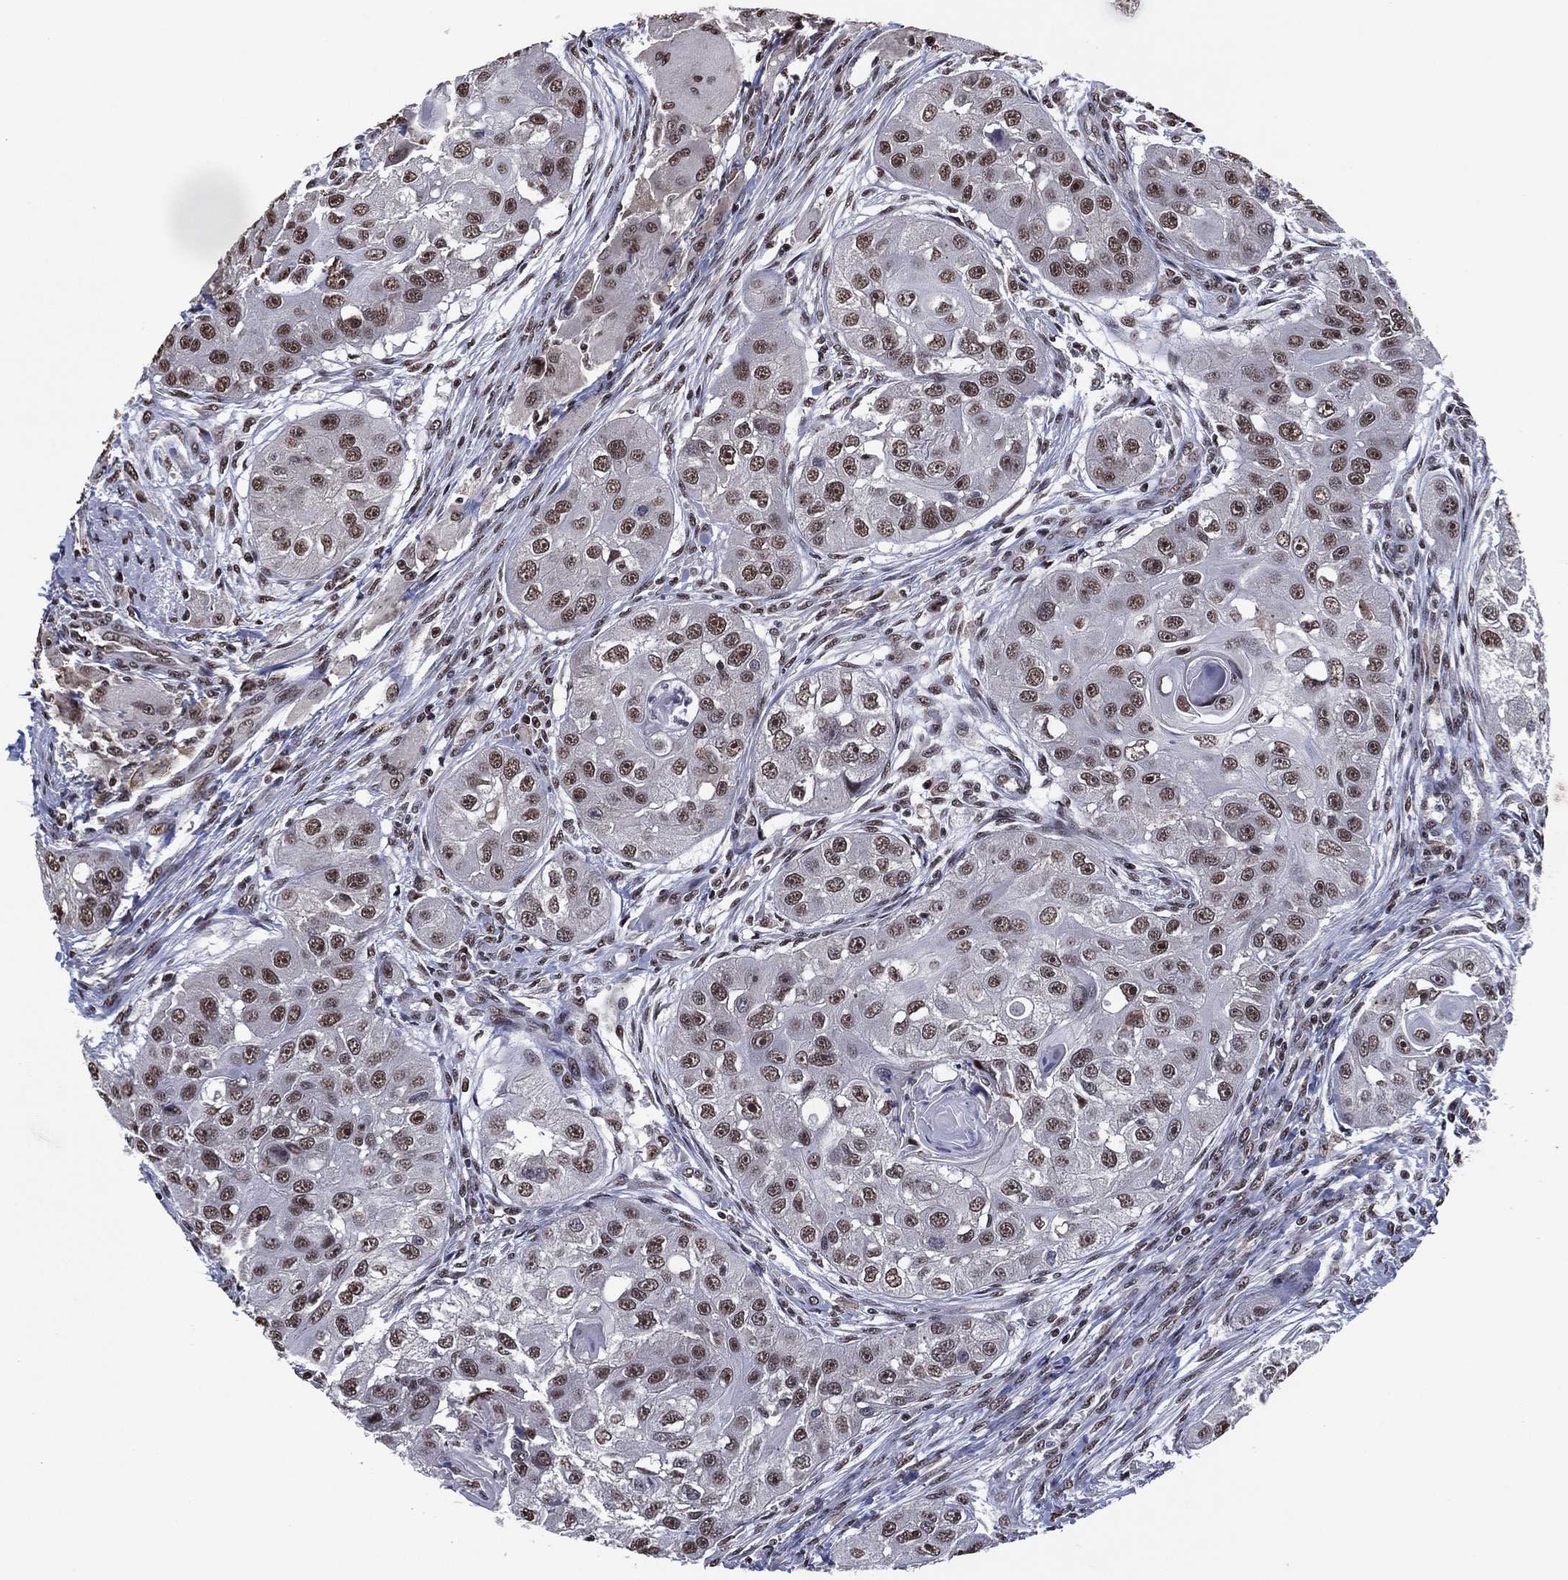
{"staining": {"intensity": "moderate", "quantity": ">75%", "location": "nuclear"}, "tissue": "head and neck cancer", "cell_type": "Tumor cells", "image_type": "cancer", "snomed": [{"axis": "morphology", "description": "Squamous cell carcinoma, NOS"}, {"axis": "topography", "description": "Head-Neck"}], "caption": "A histopathology image of head and neck cancer stained for a protein demonstrates moderate nuclear brown staining in tumor cells.", "gene": "ZBTB42", "patient": {"sex": "male", "age": 51}}